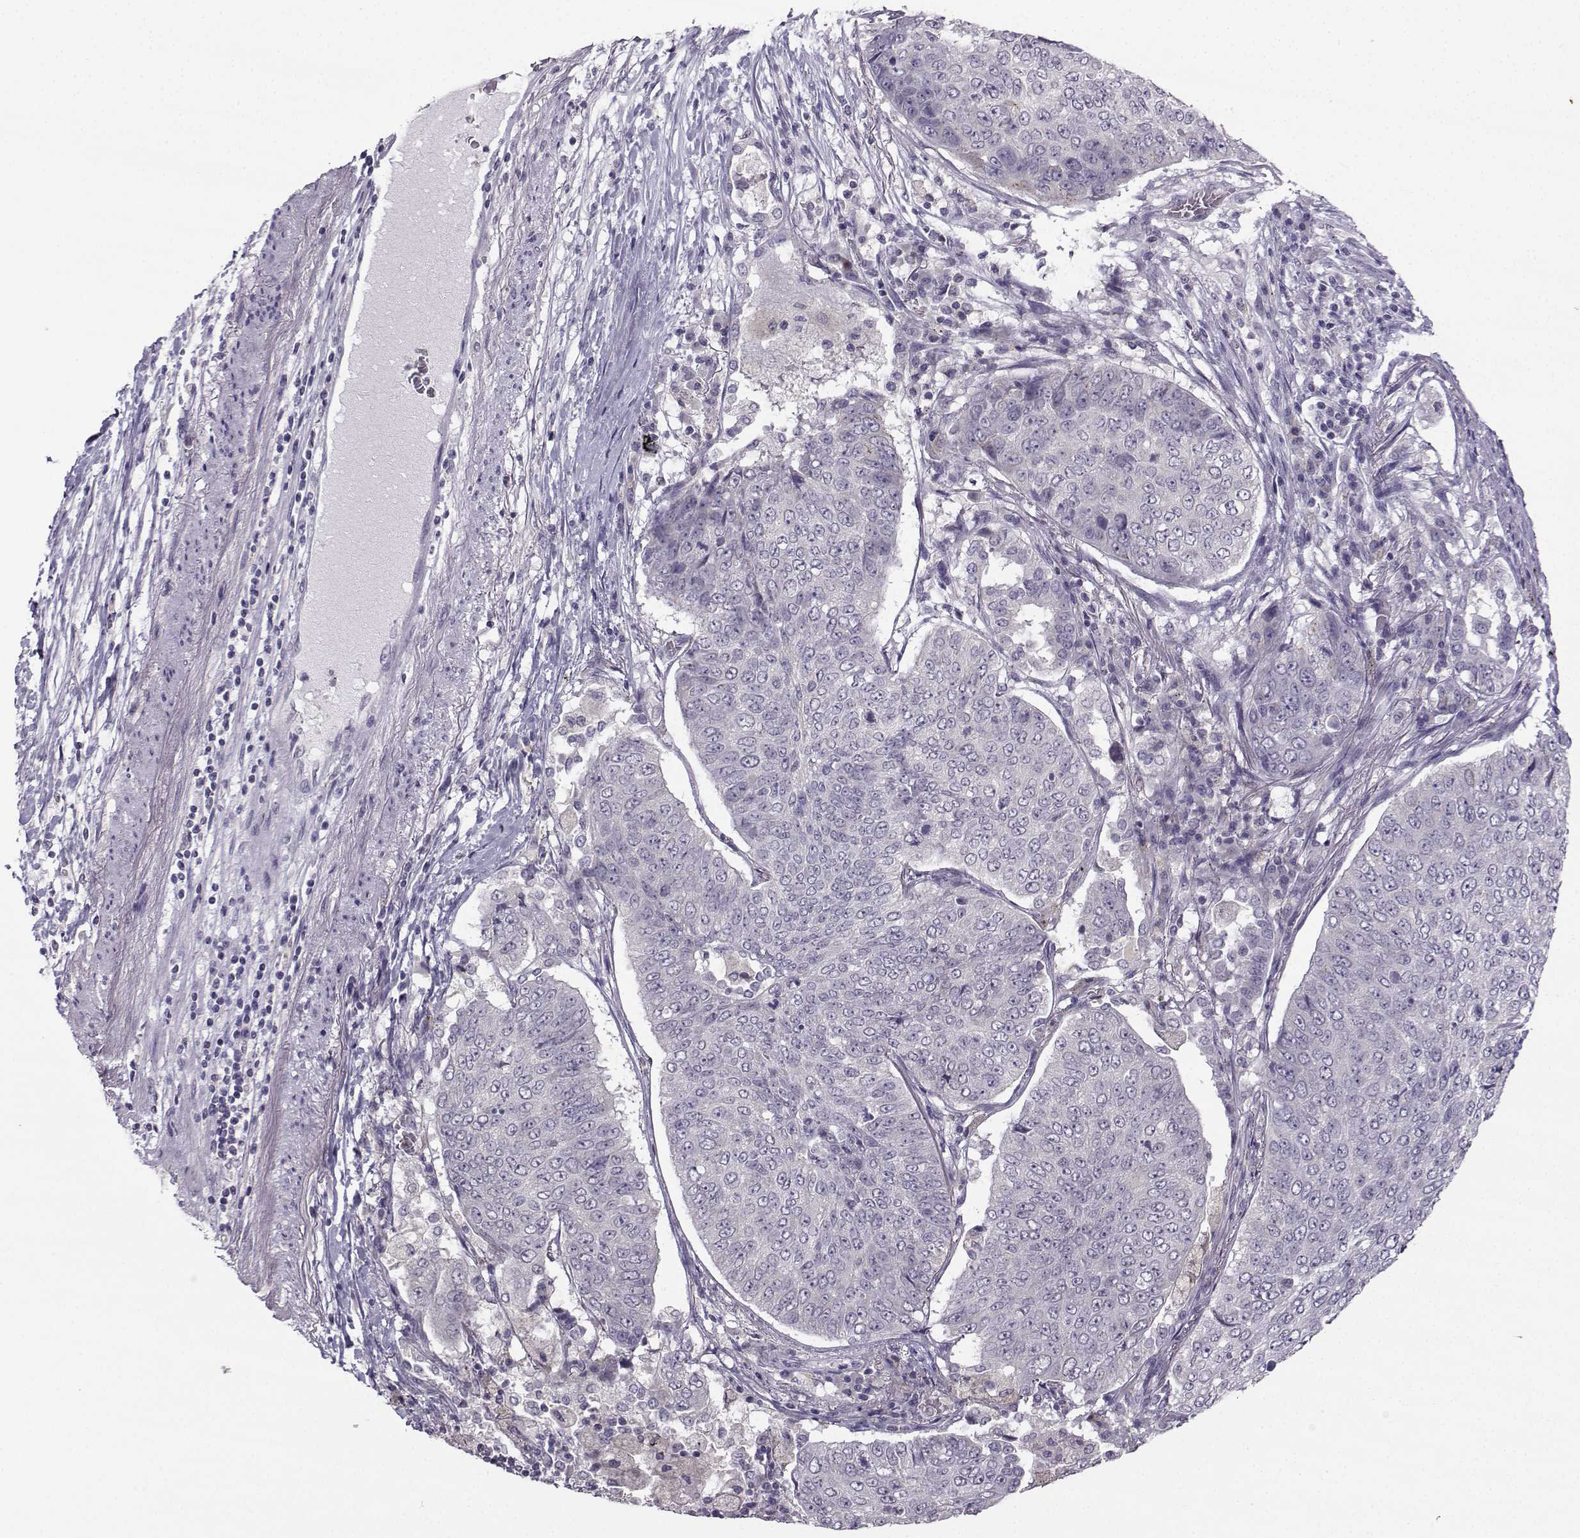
{"staining": {"intensity": "negative", "quantity": "none", "location": "none"}, "tissue": "lung cancer", "cell_type": "Tumor cells", "image_type": "cancer", "snomed": [{"axis": "morphology", "description": "Normal tissue, NOS"}, {"axis": "morphology", "description": "Squamous cell carcinoma, NOS"}, {"axis": "topography", "description": "Bronchus"}, {"axis": "topography", "description": "Lung"}], "caption": "This is an immunohistochemistry micrograph of human lung cancer. There is no positivity in tumor cells.", "gene": "FCAMR", "patient": {"sex": "male", "age": 64}}